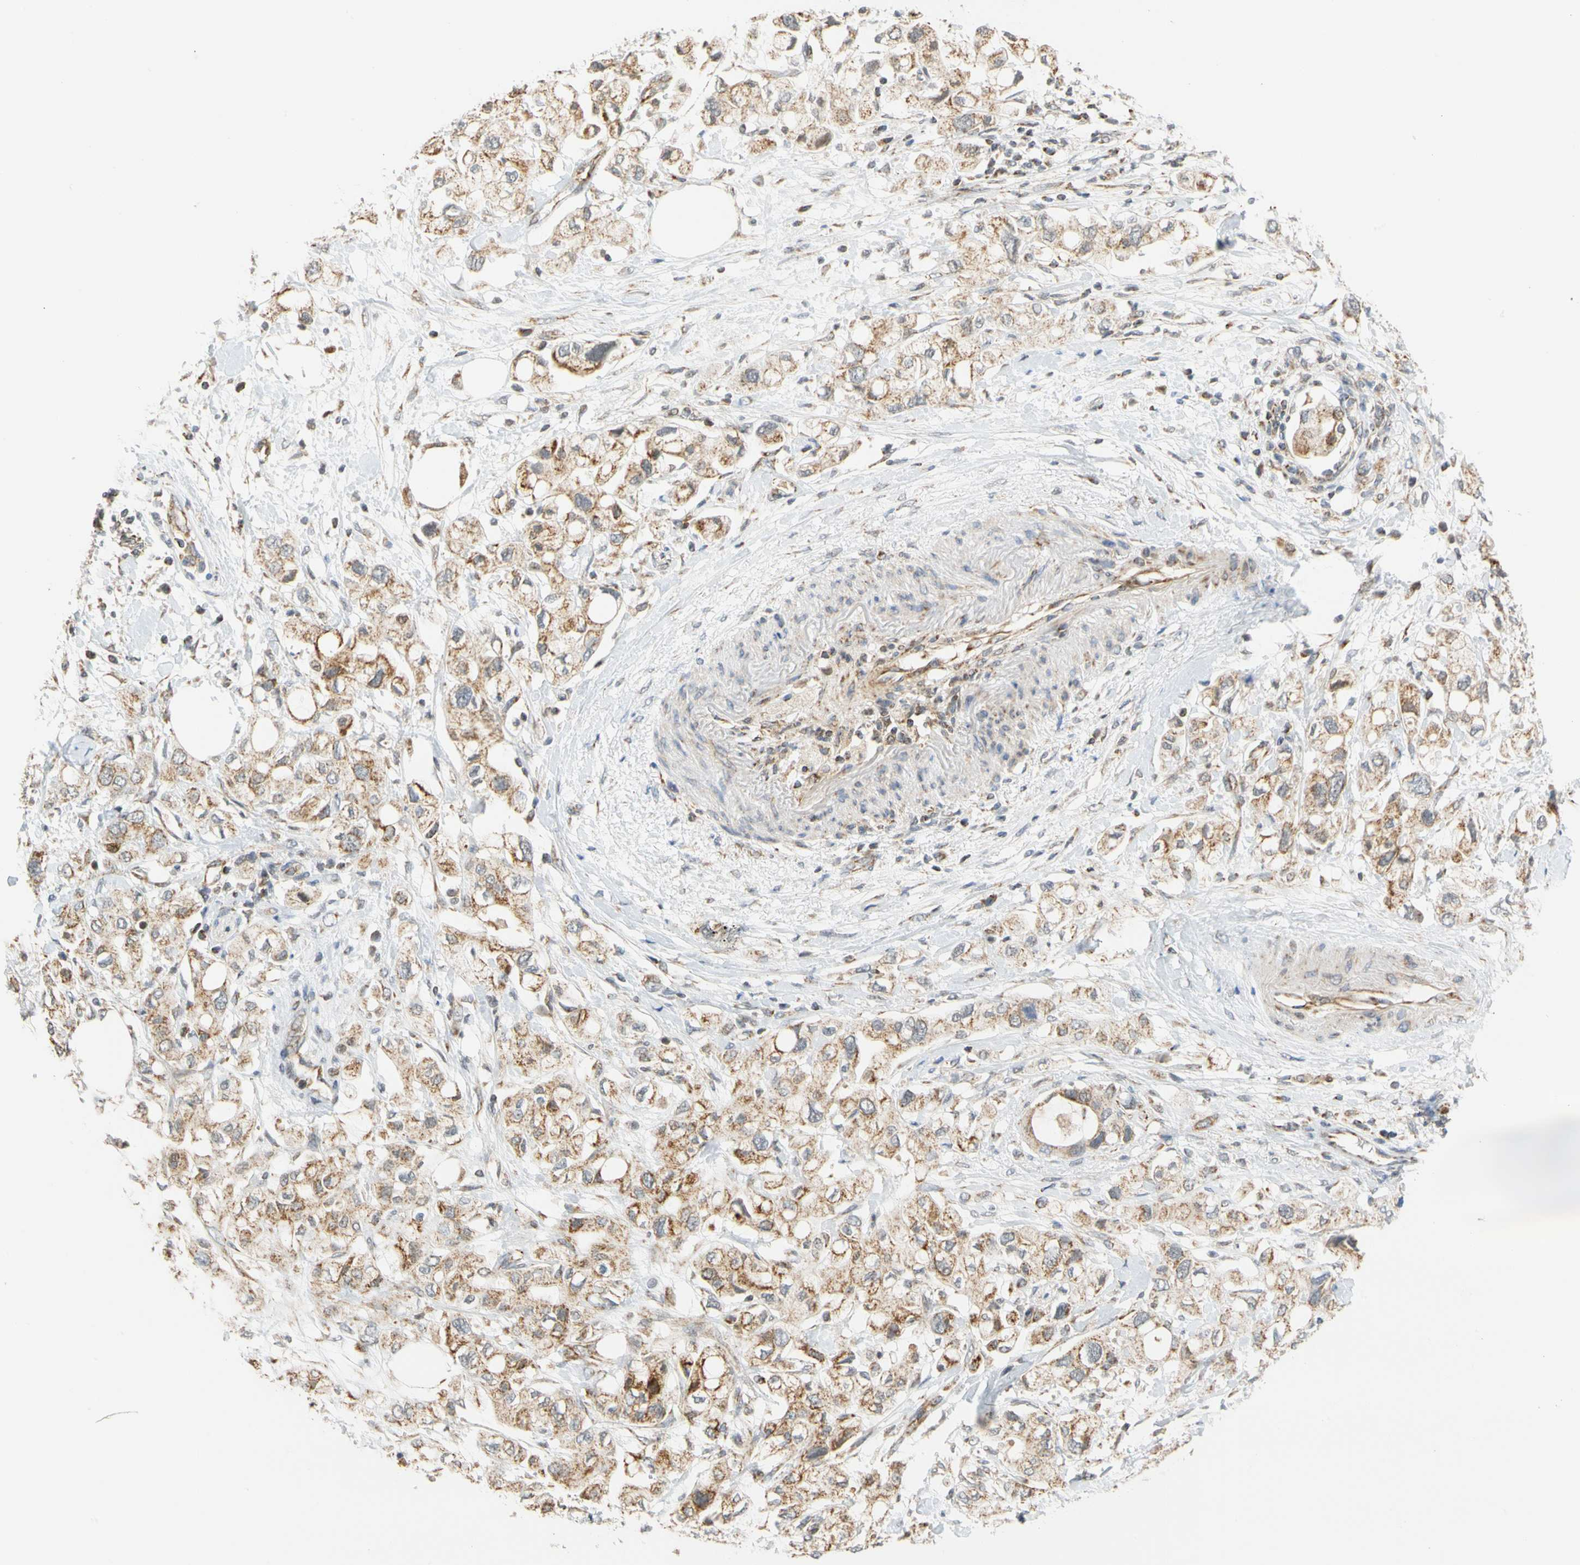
{"staining": {"intensity": "moderate", "quantity": ">75%", "location": "cytoplasmic/membranous"}, "tissue": "pancreatic cancer", "cell_type": "Tumor cells", "image_type": "cancer", "snomed": [{"axis": "morphology", "description": "Adenocarcinoma, NOS"}, {"axis": "topography", "description": "Pancreas"}], "caption": "Moderate cytoplasmic/membranous staining is appreciated in about >75% of tumor cells in adenocarcinoma (pancreatic).", "gene": "SFXN3", "patient": {"sex": "female", "age": 56}}